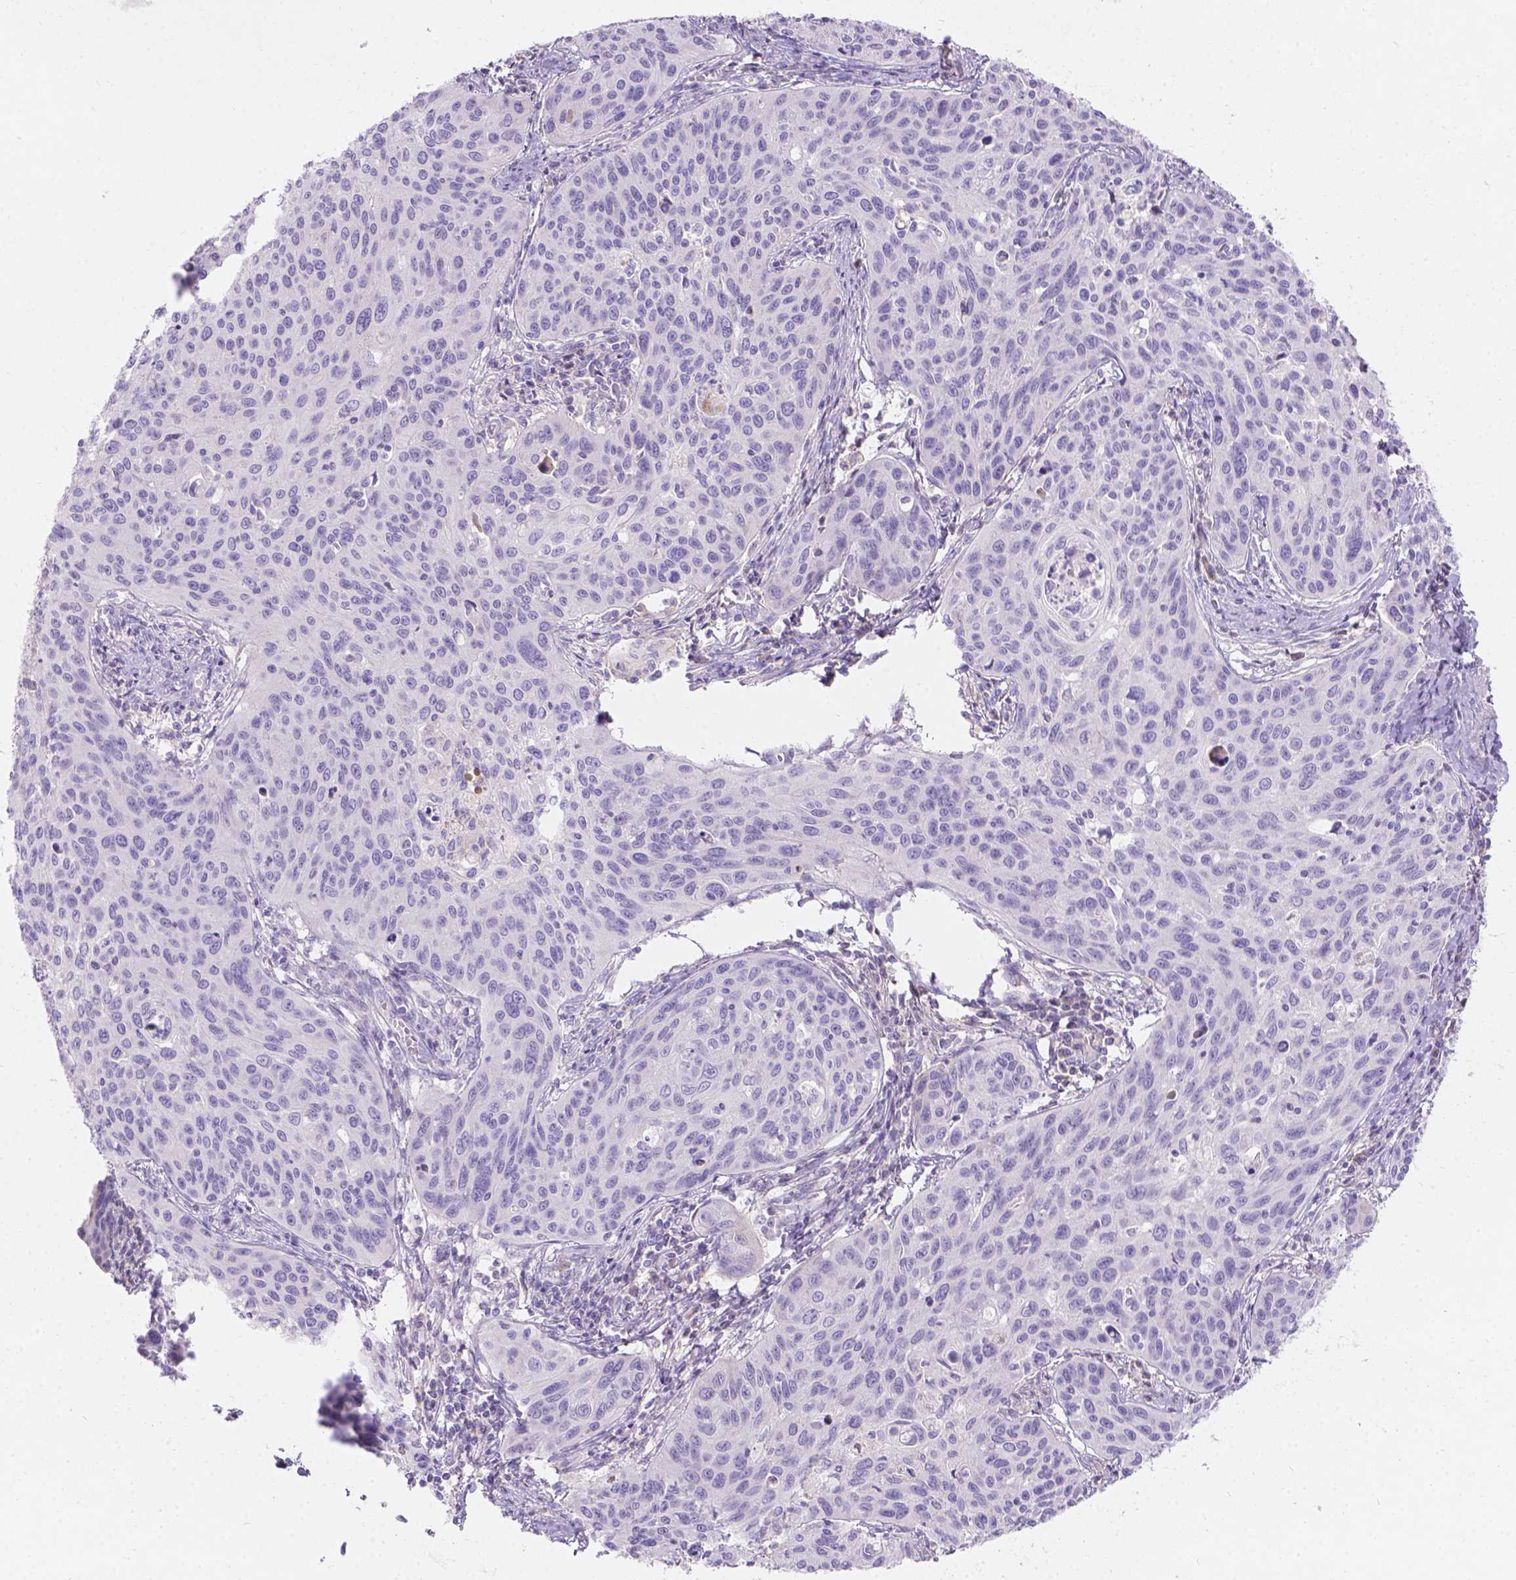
{"staining": {"intensity": "negative", "quantity": "none", "location": "none"}, "tissue": "cervical cancer", "cell_type": "Tumor cells", "image_type": "cancer", "snomed": [{"axis": "morphology", "description": "Squamous cell carcinoma, NOS"}, {"axis": "topography", "description": "Cervix"}], "caption": "A histopathology image of human cervical cancer (squamous cell carcinoma) is negative for staining in tumor cells.", "gene": "GAL3ST2", "patient": {"sex": "female", "age": 31}}